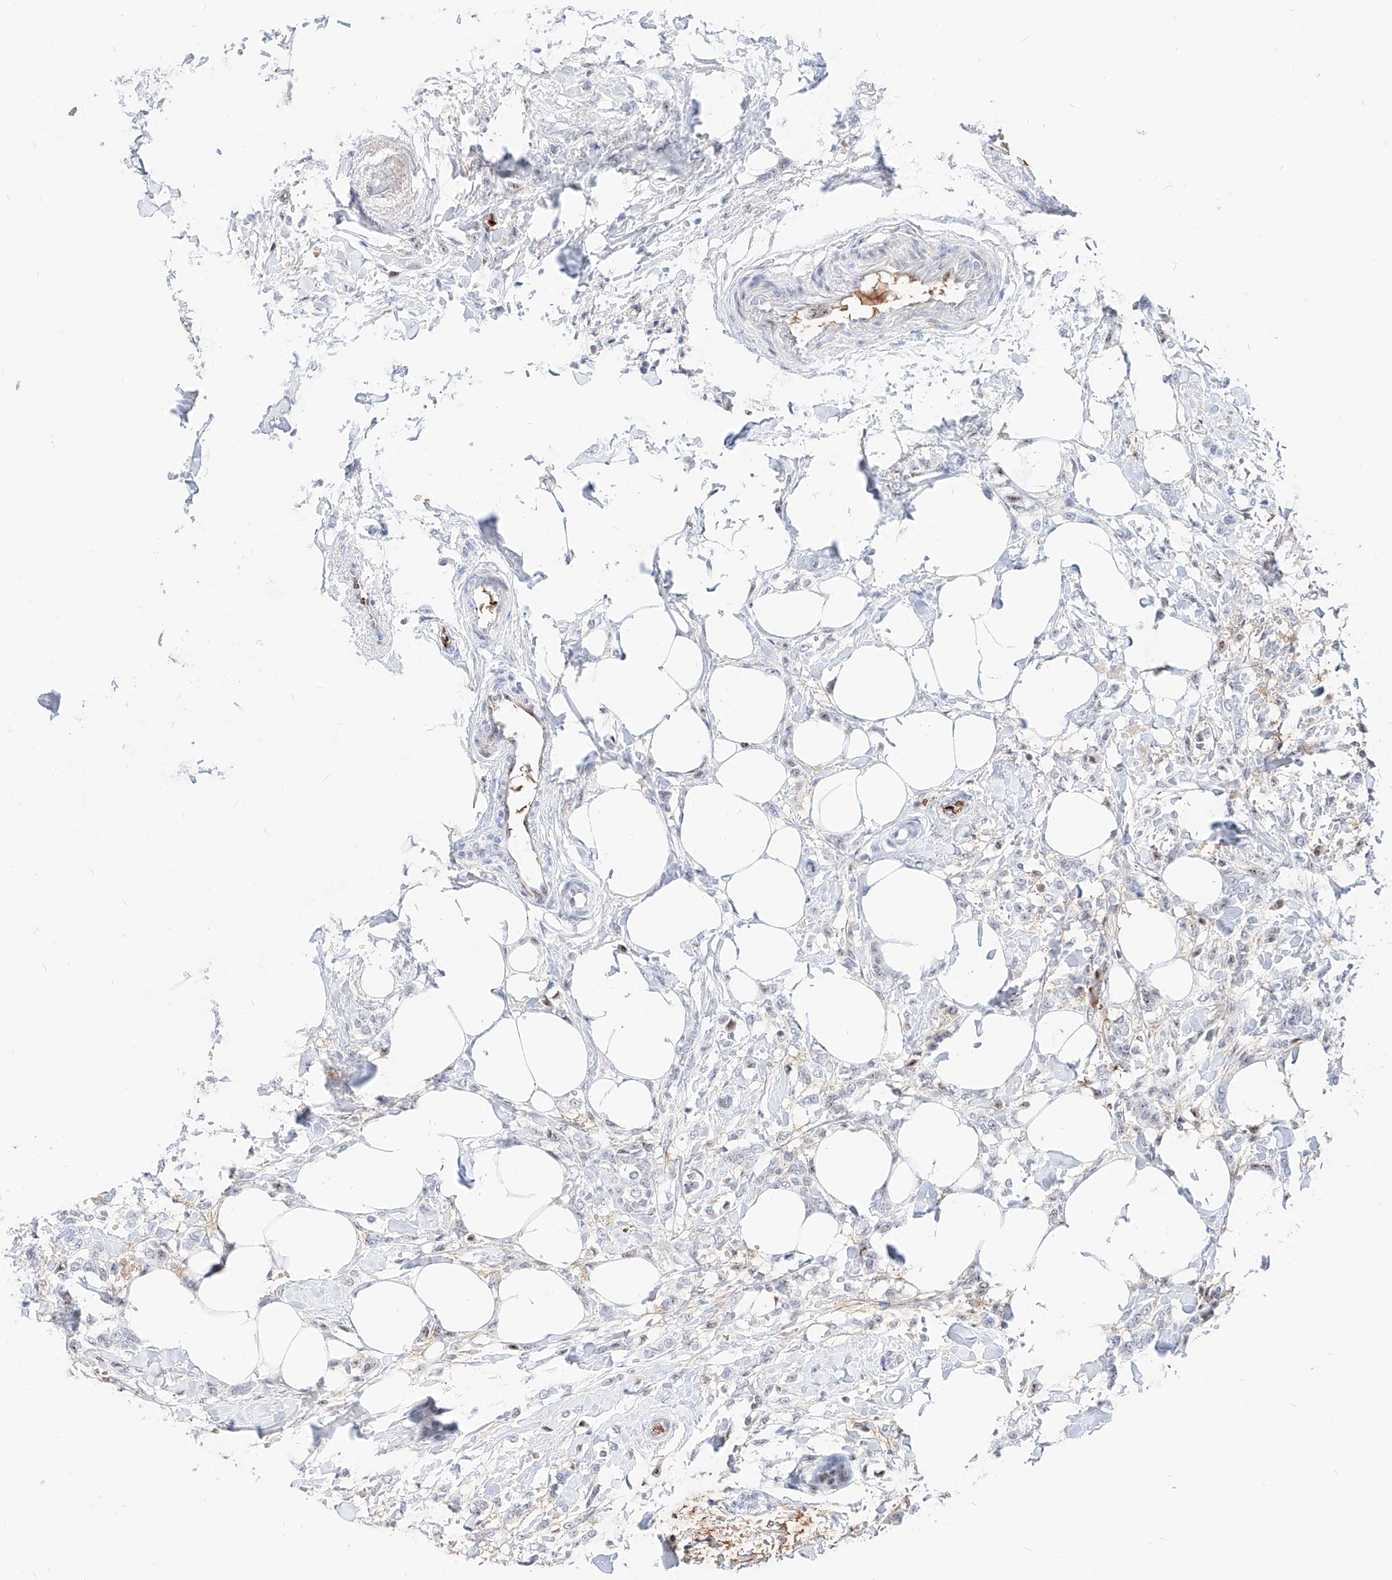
{"staining": {"intensity": "negative", "quantity": "none", "location": "none"}, "tissue": "breast cancer", "cell_type": "Tumor cells", "image_type": "cancer", "snomed": [{"axis": "morphology", "description": "Lobular carcinoma, in situ"}, {"axis": "morphology", "description": "Lobular carcinoma"}, {"axis": "topography", "description": "Breast"}], "caption": "Lobular carcinoma (breast) stained for a protein using IHC displays no expression tumor cells.", "gene": "ZFP42", "patient": {"sex": "female", "age": 41}}